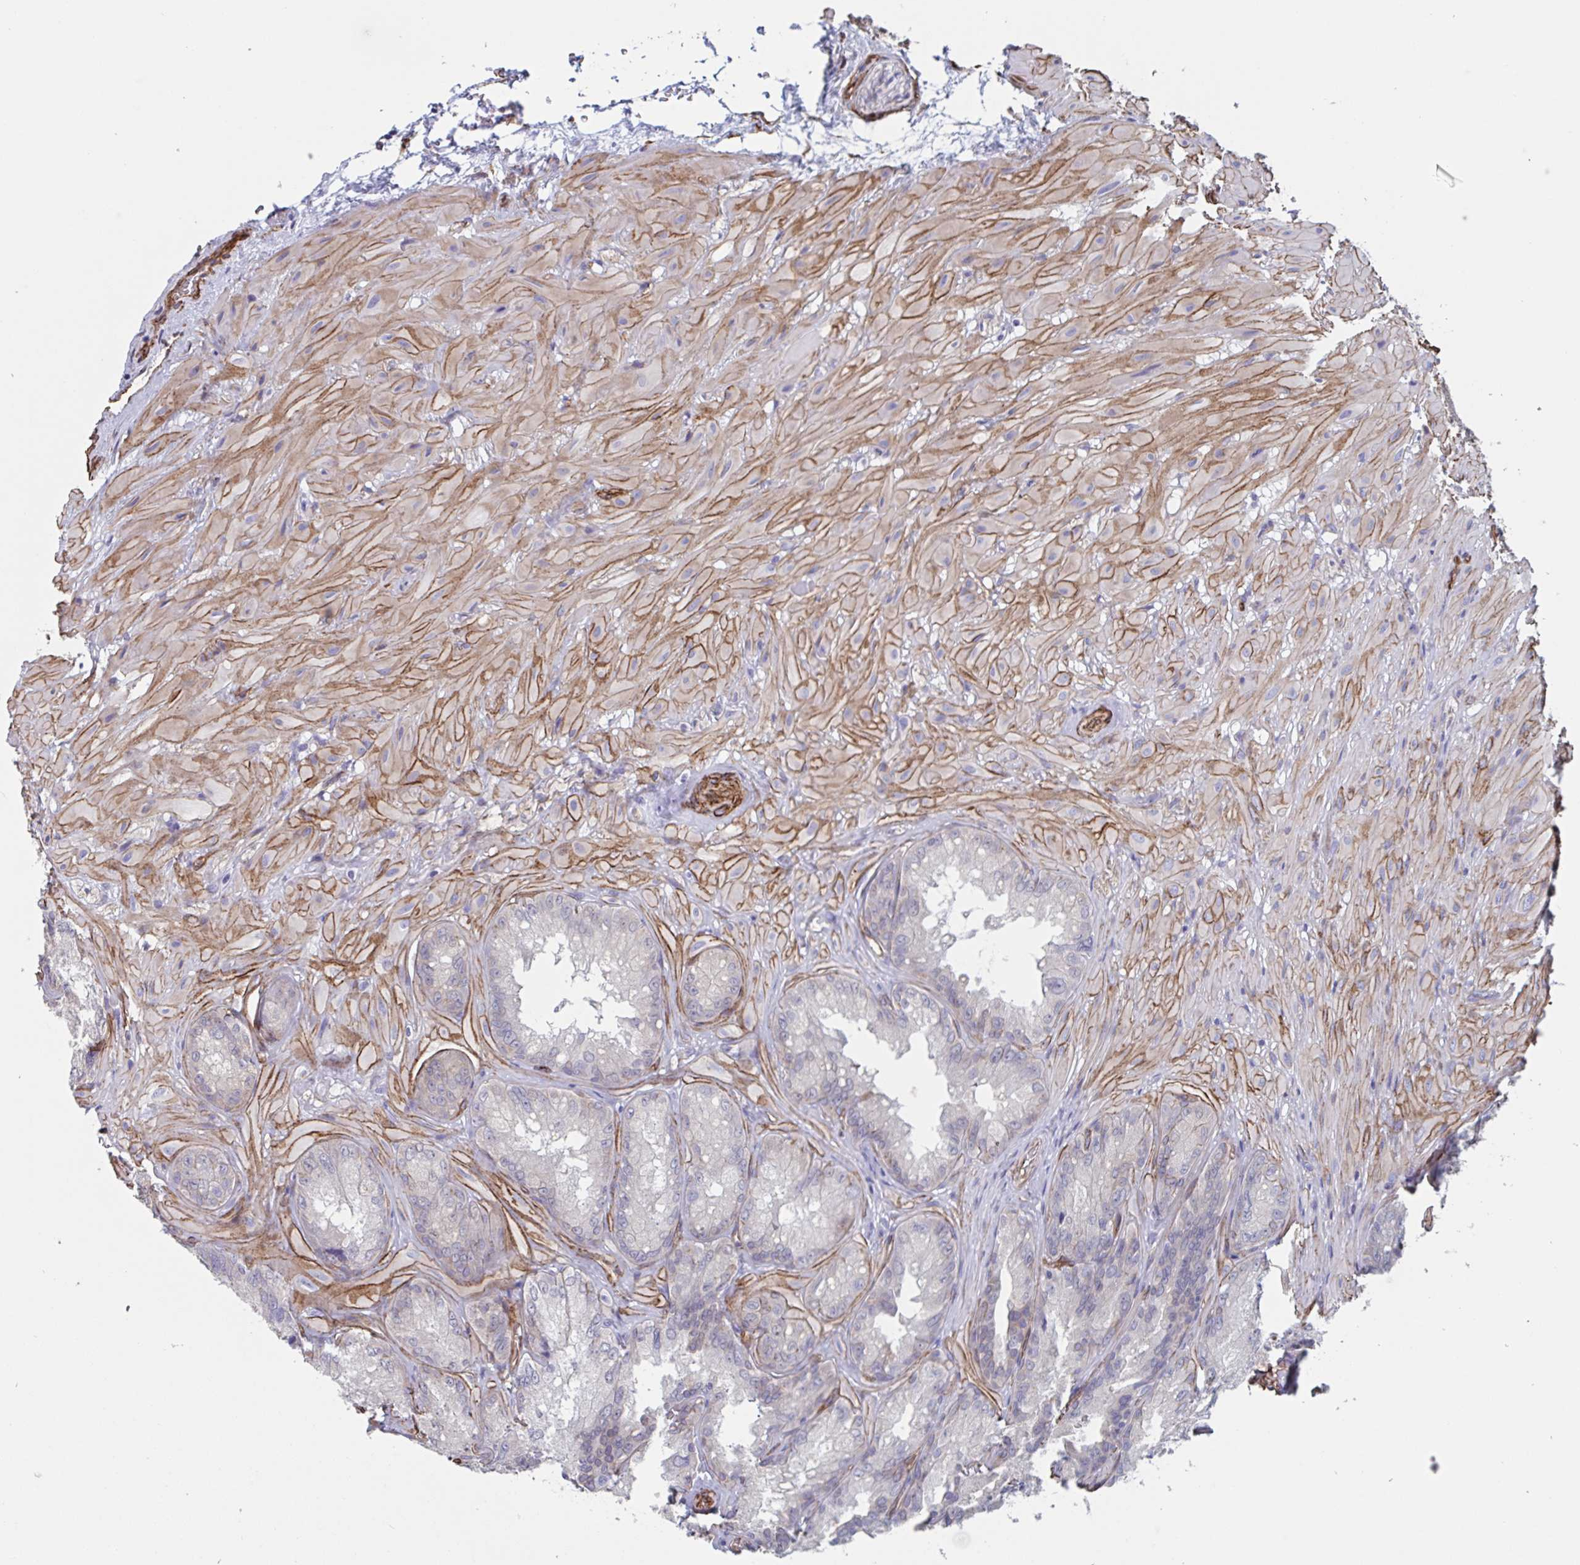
{"staining": {"intensity": "negative", "quantity": "none", "location": "none"}, "tissue": "seminal vesicle", "cell_type": "Glandular cells", "image_type": "normal", "snomed": [{"axis": "morphology", "description": "Normal tissue, NOS"}, {"axis": "topography", "description": "Seminal veicle"}], "caption": "DAB (3,3'-diaminobenzidine) immunohistochemical staining of benign seminal vesicle displays no significant positivity in glandular cells.", "gene": "CITED4", "patient": {"sex": "male", "age": 47}}